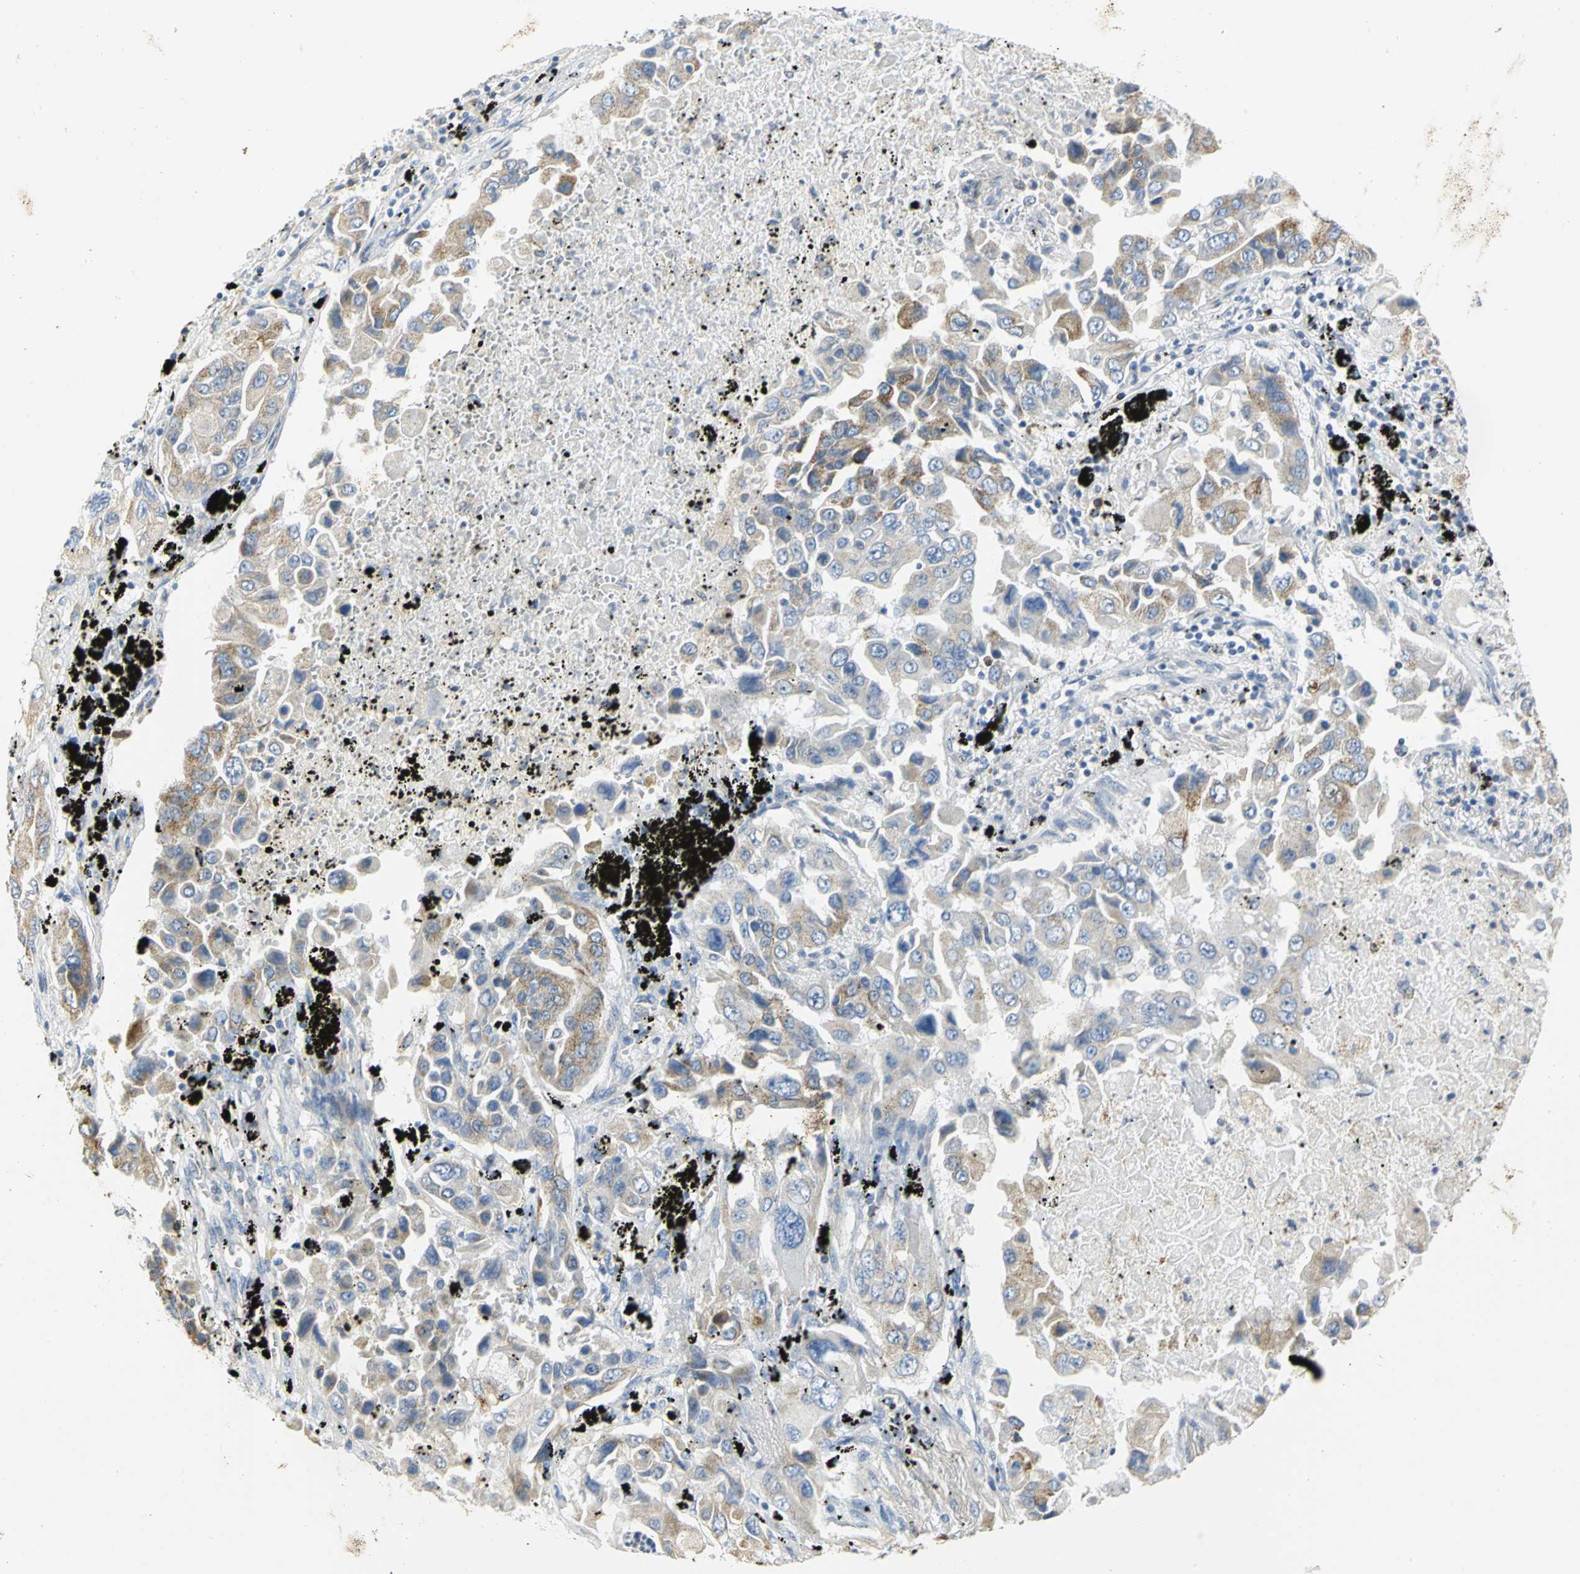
{"staining": {"intensity": "weak", "quantity": "25%-75%", "location": "cytoplasmic/membranous"}, "tissue": "lung cancer", "cell_type": "Tumor cells", "image_type": "cancer", "snomed": [{"axis": "morphology", "description": "Adenocarcinoma, NOS"}, {"axis": "topography", "description": "Lung"}], "caption": "Immunohistochemistry staining of lung cancer, which reveals low levels of weak cytoplasmic/membranous staining in approximately 25%-75% of tumor cells indicating weak cytoplasmic/membranous protein expression. The staining was performed using DAB (3,3'-diaminobenzidine) (brown) for protein detection and nuclei were counterstained in hematoxylin (blue).", "gene": "GNRH2", "patient": {"sex": "female", "age": 65}}